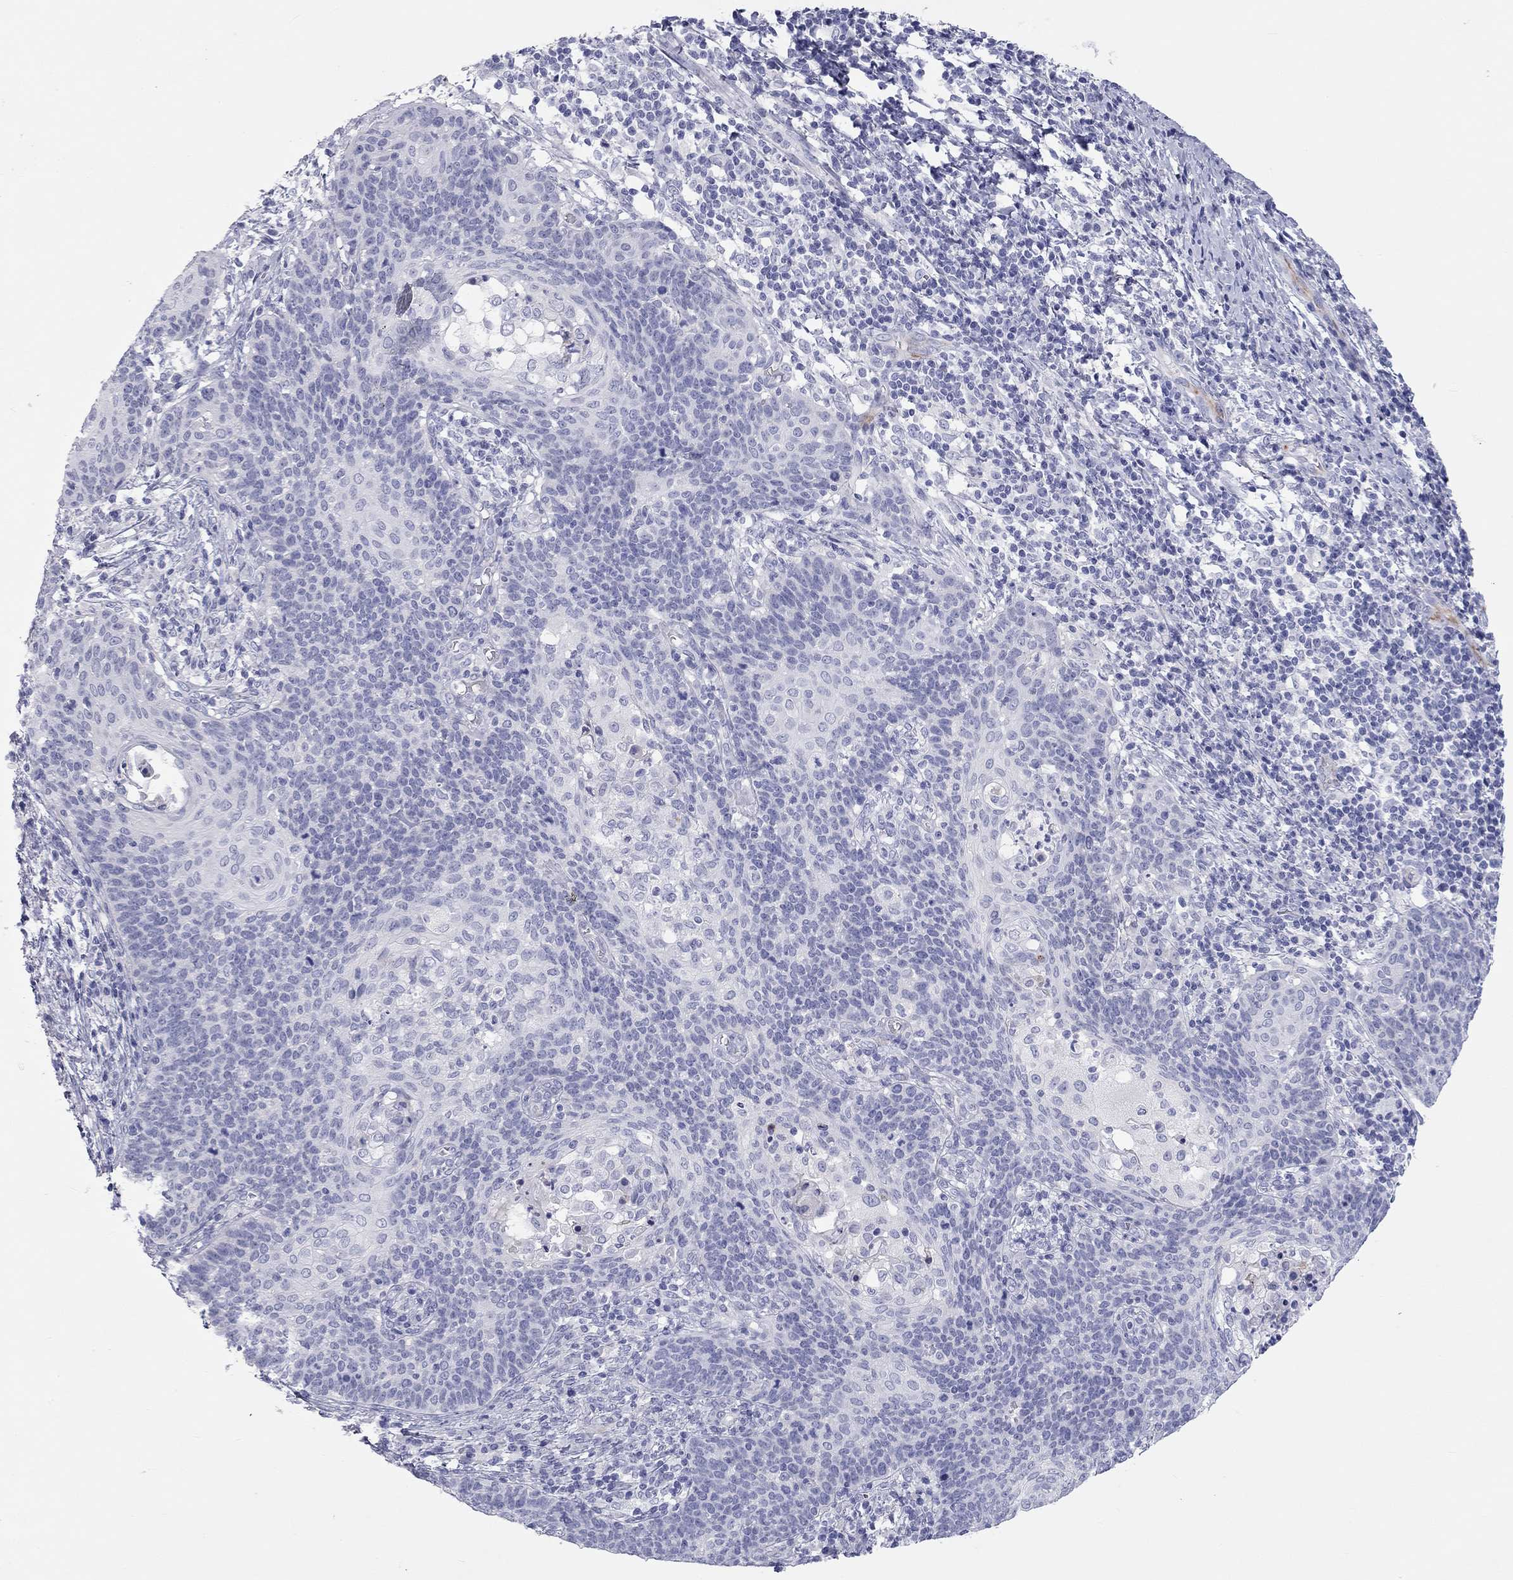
{"staining": {"intensity": "negative", "quantity": "none", "location": "none"}, "tissue": "cervical cancer", "cell_type": "Tumor cells", "image_type": "cancer", "snomed": [{"axis": "morphology", "description": "Squamous cell carcinoma, NOS"}, {"axis": "topography", "description": "Cervix"}], "caption": "Immunohistochemistry of human cervical cancer demonstrates no expression in tumor cells.", "gene": "PCDHGC5", "patient": {"sex": "female", "age": 39}}